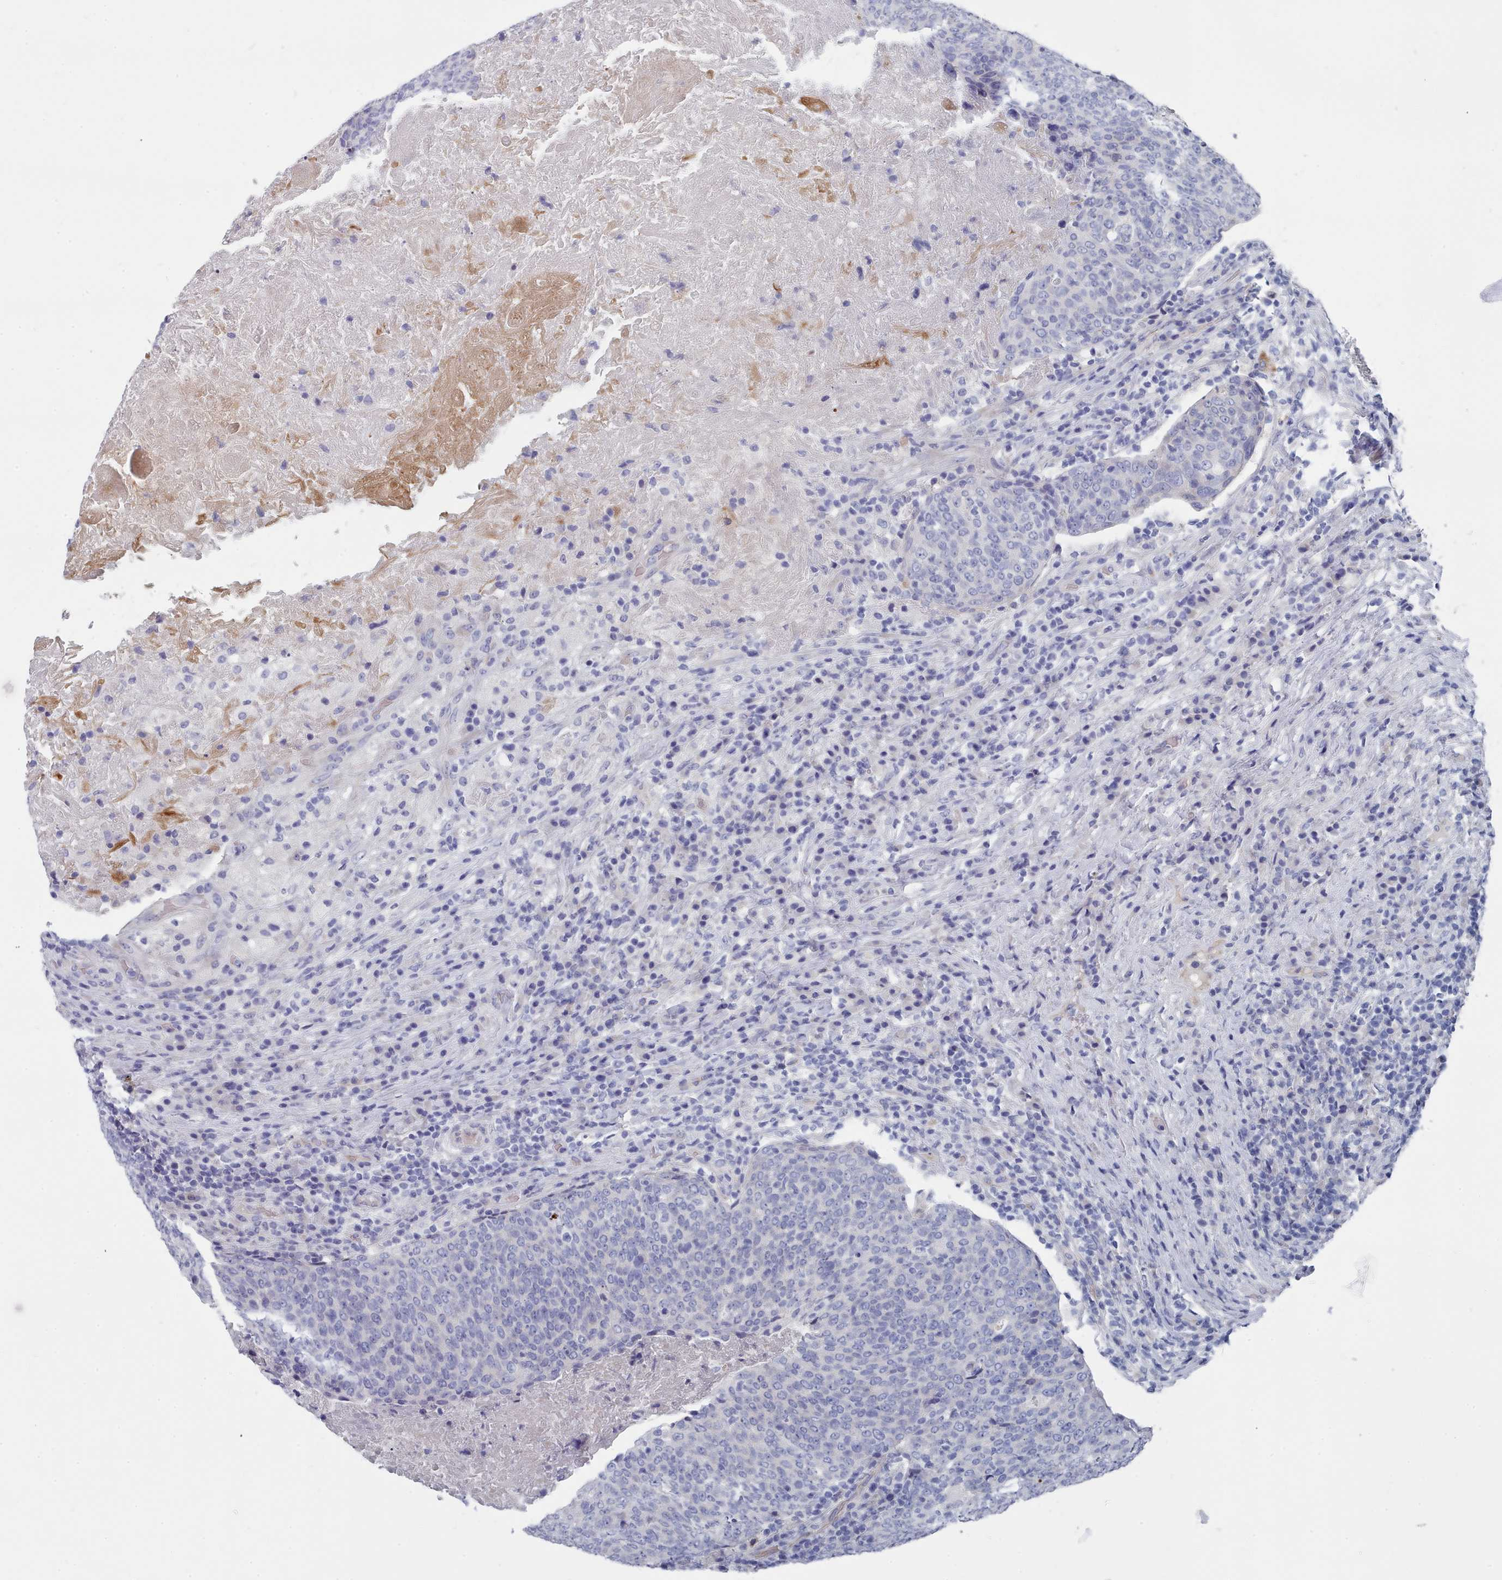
{"staining": {"intensity": "negative", "quantity": "none", "location": "none"}, "tissue": "head and neck cancer", "cell_type": "Tumor cells", "image_type": "cancer", "snomed": [{"axis": "morphology", "description": "Squamous cell carcinoma, NOS"}, {"axis": "morphology", "description": "Squamous cell carcinoma, metastatic, NOS"}, {"axis": "topography", "description": "Lymph node"}, {"axis": "topography", "description": "Head-Neck"}], "caption": "This is a photomicrograph of IHC staining of metastatic squamous cell carcinoma (head and neck), which shows no expression in tumor cells. Nuclei are stained in blue.", "gene": "PDE4C", "patient": {"sex": "male", "age": 62}}